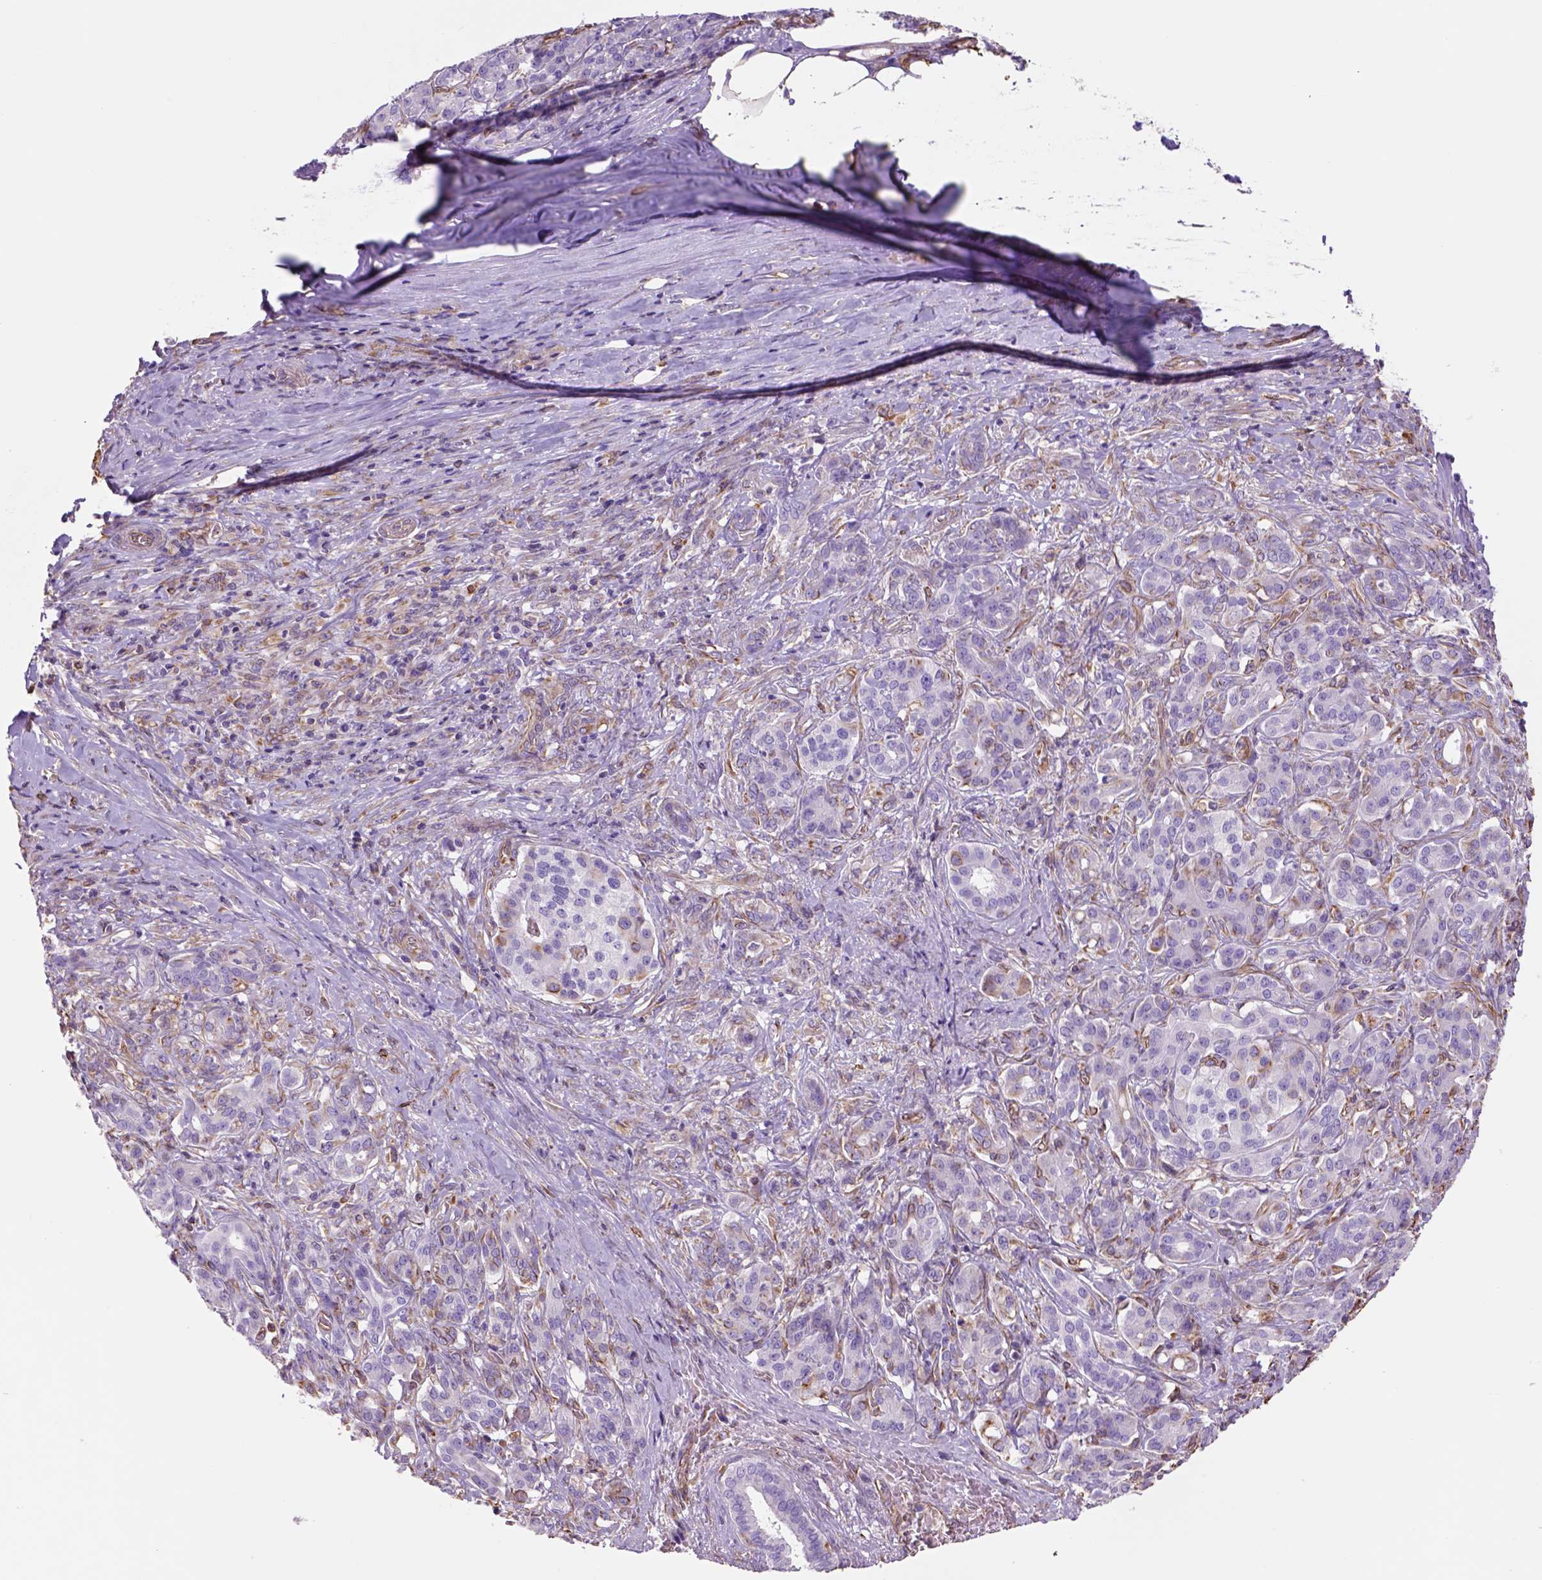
{"staining": {"intensity": "negative", "quantity": "none", "location": "none"}, "tissue": "pancreatic cancer", "cell_type": "Tumor cells", "image_type": "cancer", "snomed": [{"axis": "morphology", "description": "Normal tissue, NOS"}, {"axis": "morphology", "description": "Inflammation, NOS"}, {"axis": "morphology", "description": "Adenocarcinoma, NOS"}, {"axis": "topography", "description": "Pancreas"}], "caption": "Tumor cells are negative for protein expression in human pancreatic cancer (adenocarcinoma).", "gene": "ZZZ3", "patient": {"sex": "male", "age": 57}}